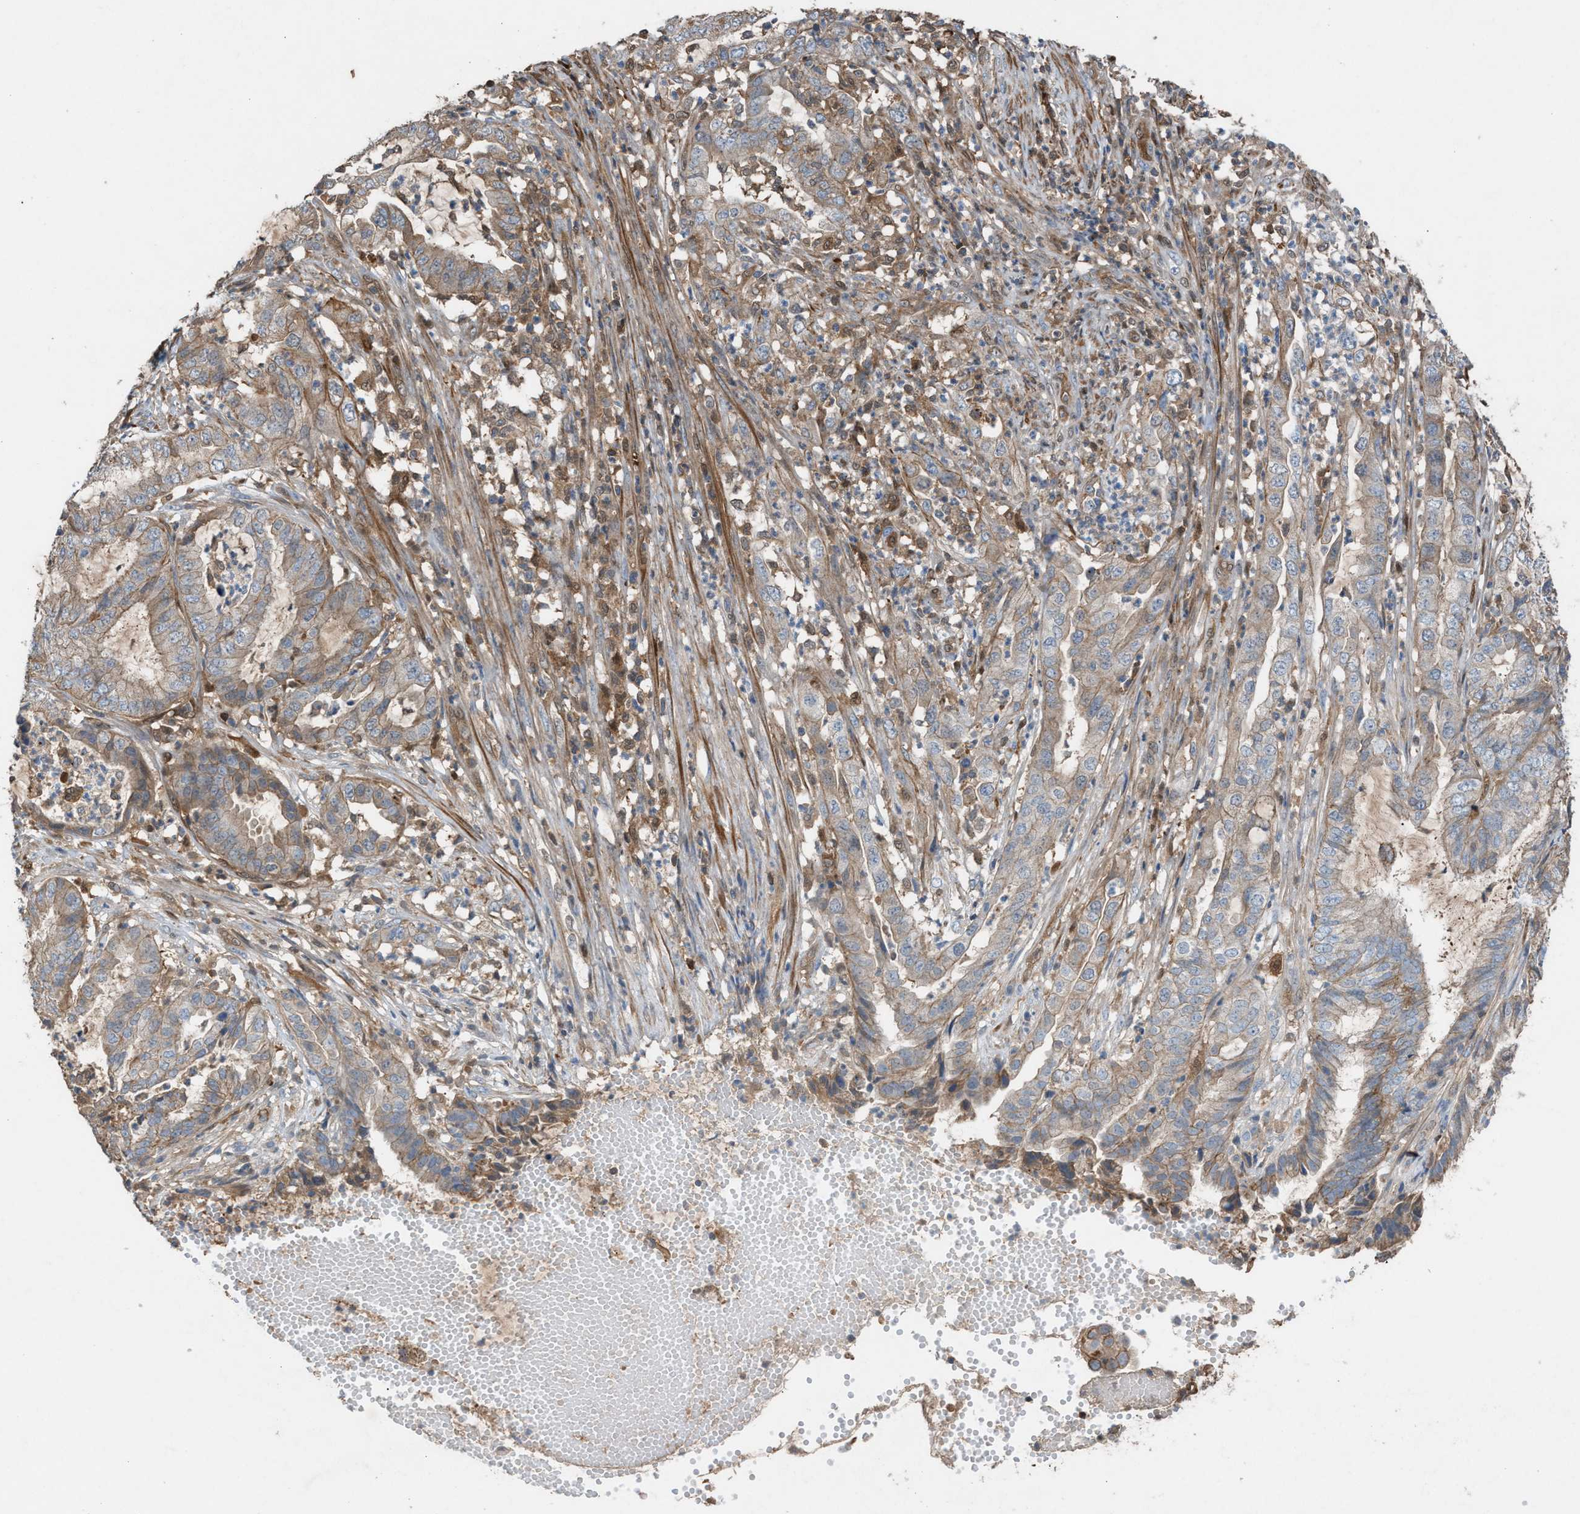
{"staining": {"intensity": "weak", "quantity": ">75%", "location": "cytoplasmic/membranous"}, "tissue": "endometrial cancer", "cell_type": "Tumor cells", "image_type": "cancer", "snomed": [{"axis": "morphology", "description": "Adenocarcinoma, NOS"}, {"axis": "topography", "description": "Endometrium"}], "caption": "Immunohistochemistry (DAB (3,3'-diaminobenzidine)) staining of adenocarcinoma (endometrial) displays weak cytoplasmic/membranous protein staining in approximately >75% of tumor cells. The staining is performed using DAB brown chromogen to label protein expression. The nuclei are counter-stained blue using hematoxylin.", "gene": "TPK1", "patient": {"sex": "female", "age": 51}}